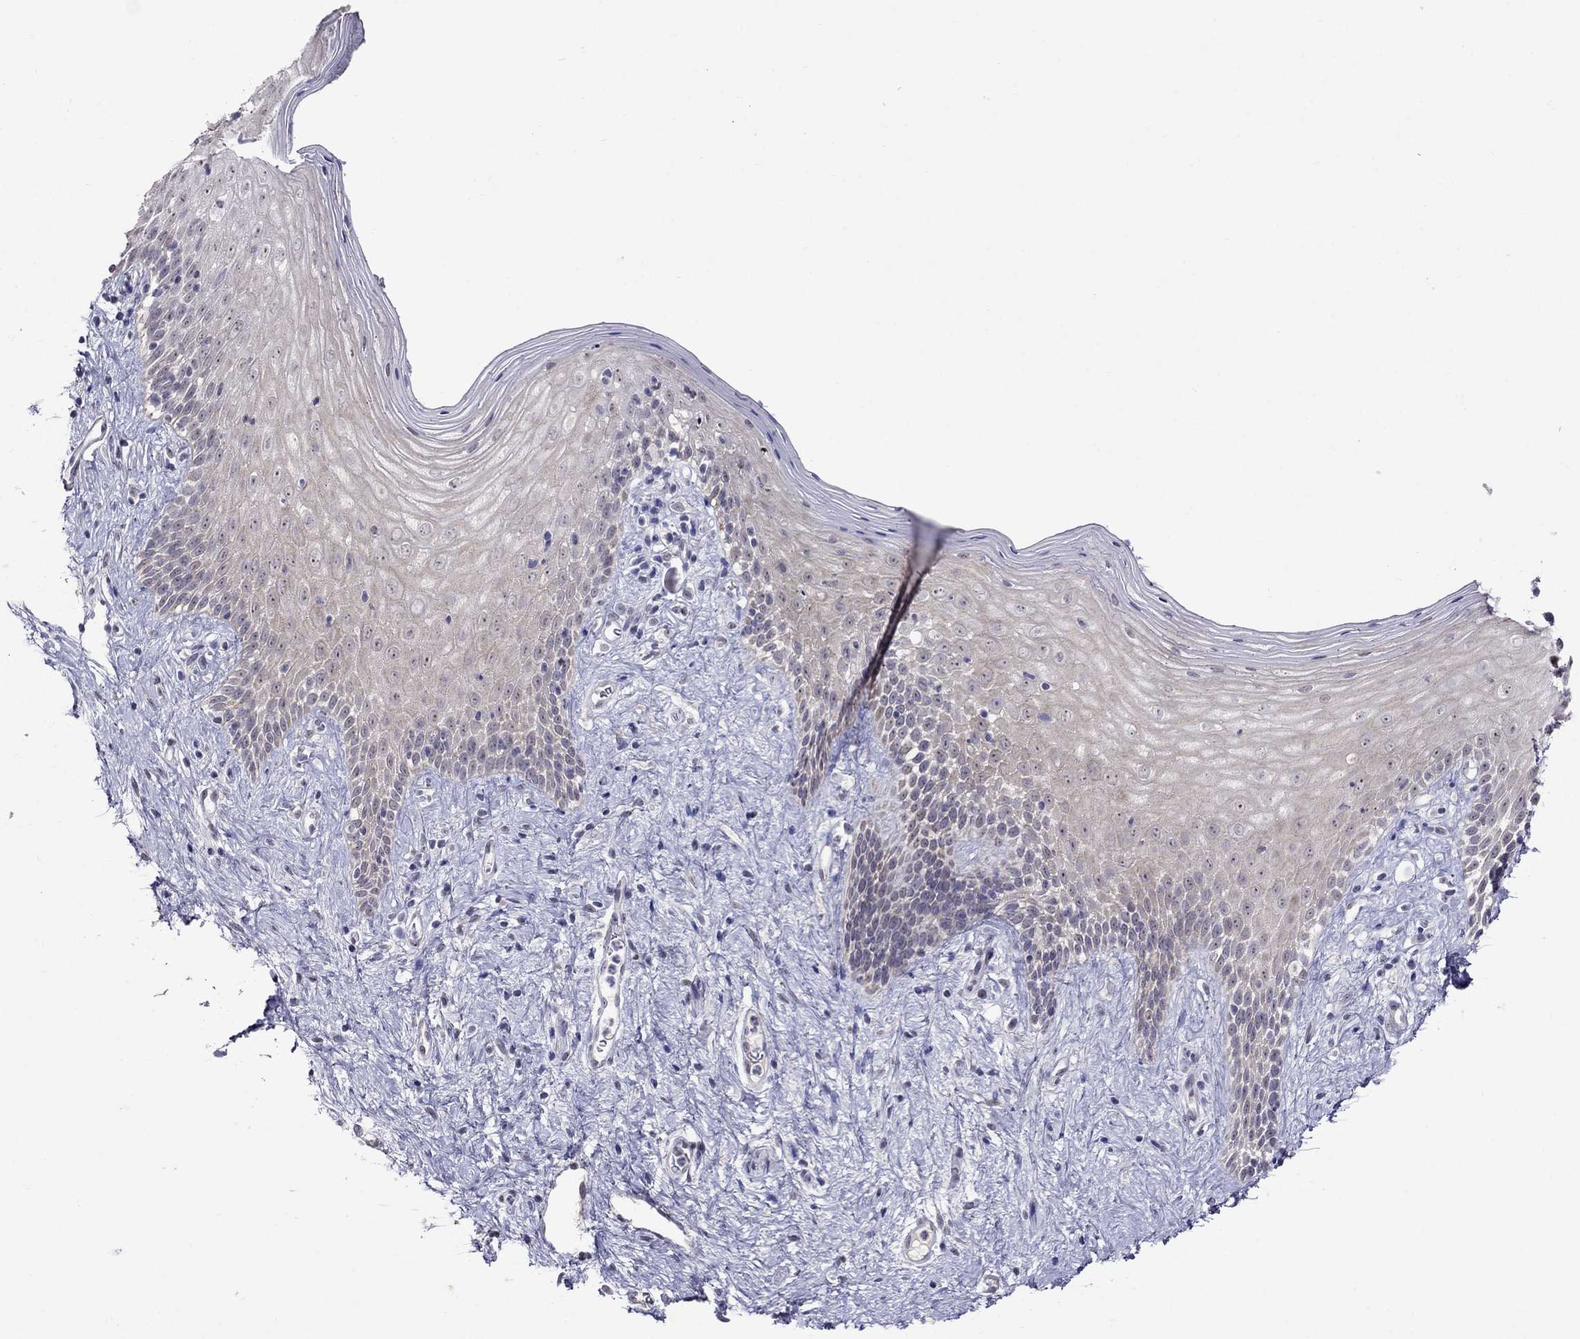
{"staining": {"intensity": "negative", "quantity": "none", "location": "none"}, "tissue": "vagina", "cell_type": "Squamous epithelial cells", "image_type": "normal", "snomed": [{"axis": "morphology", "description": "Normal tissue, NOS"}, {"axis": "topography", "description": "Vagina"}], "caption": "Vagina stained for a protein using immunohistochemistry exhibits no positivity squamous epithelial cells.", "gene": "MYO3B", "patient": {"sex": "female", "age": 47}}